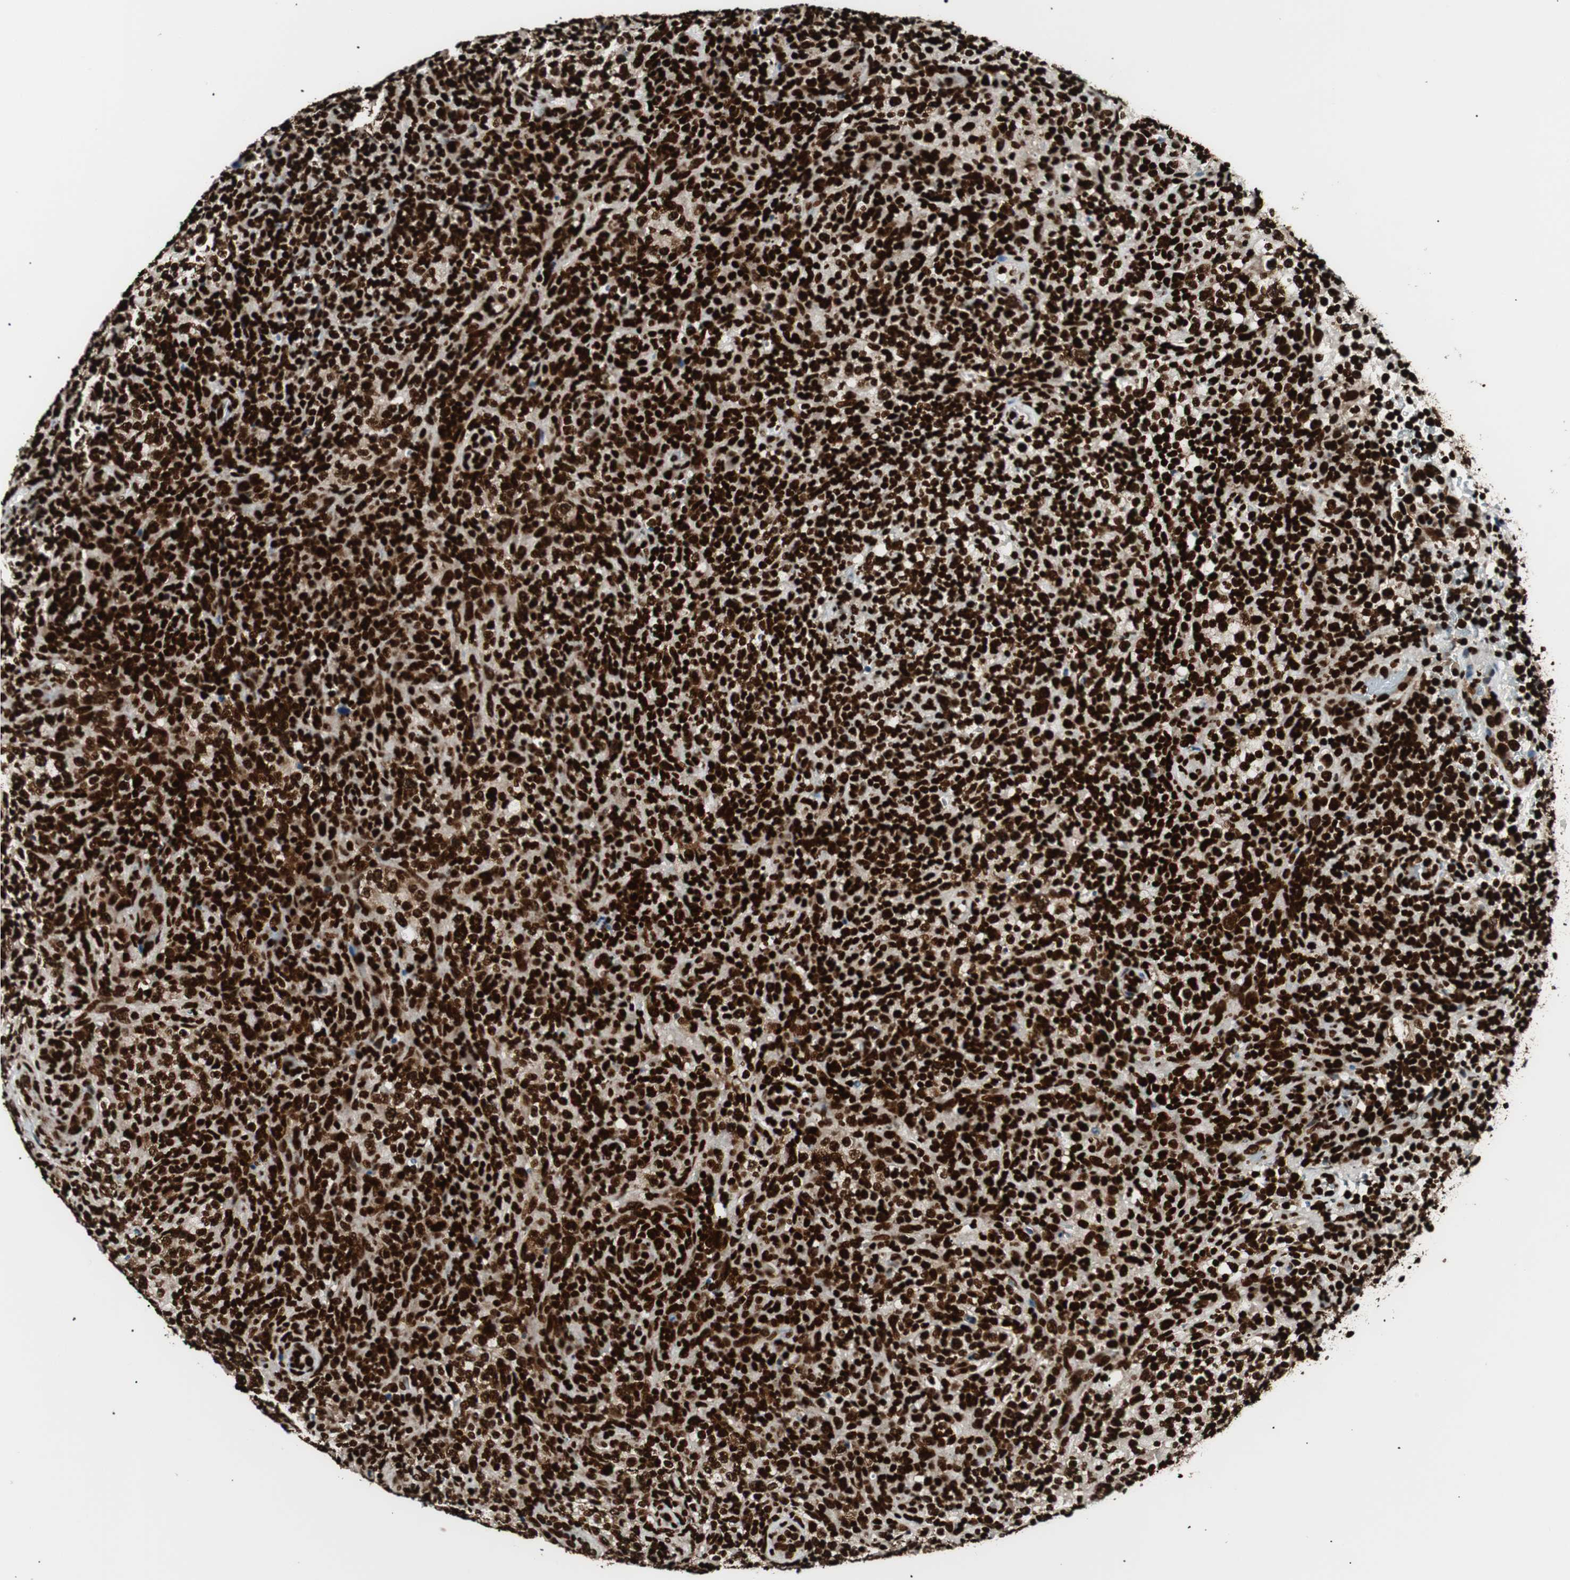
{"staining": {"intensity": "strong", "quantity": ">75%", "location": "nuclear"}, "tissue": "lymphoma", "cell_type": "Tumor cells", "image_type": "cancer", "snomed": [{"axis": "morphology", "description": "Malignant lymphoma, non-Hodgkin's type, High grade"}, {"axis": "topography", "description": "Lymph node"}], "caption": "Immunohistochemistry micrograph of neoplastic tissue: human malignant lymphoma, non-Hodgkin's type (high-grade) stained using immunohistochemistry displays high levels of strong protein expression localized specifically in the nuclear of tumor cells, appearing as a nuclear brown color.", "gene": "EWSR1", "patient": {"sex": "female", "age": 76}}